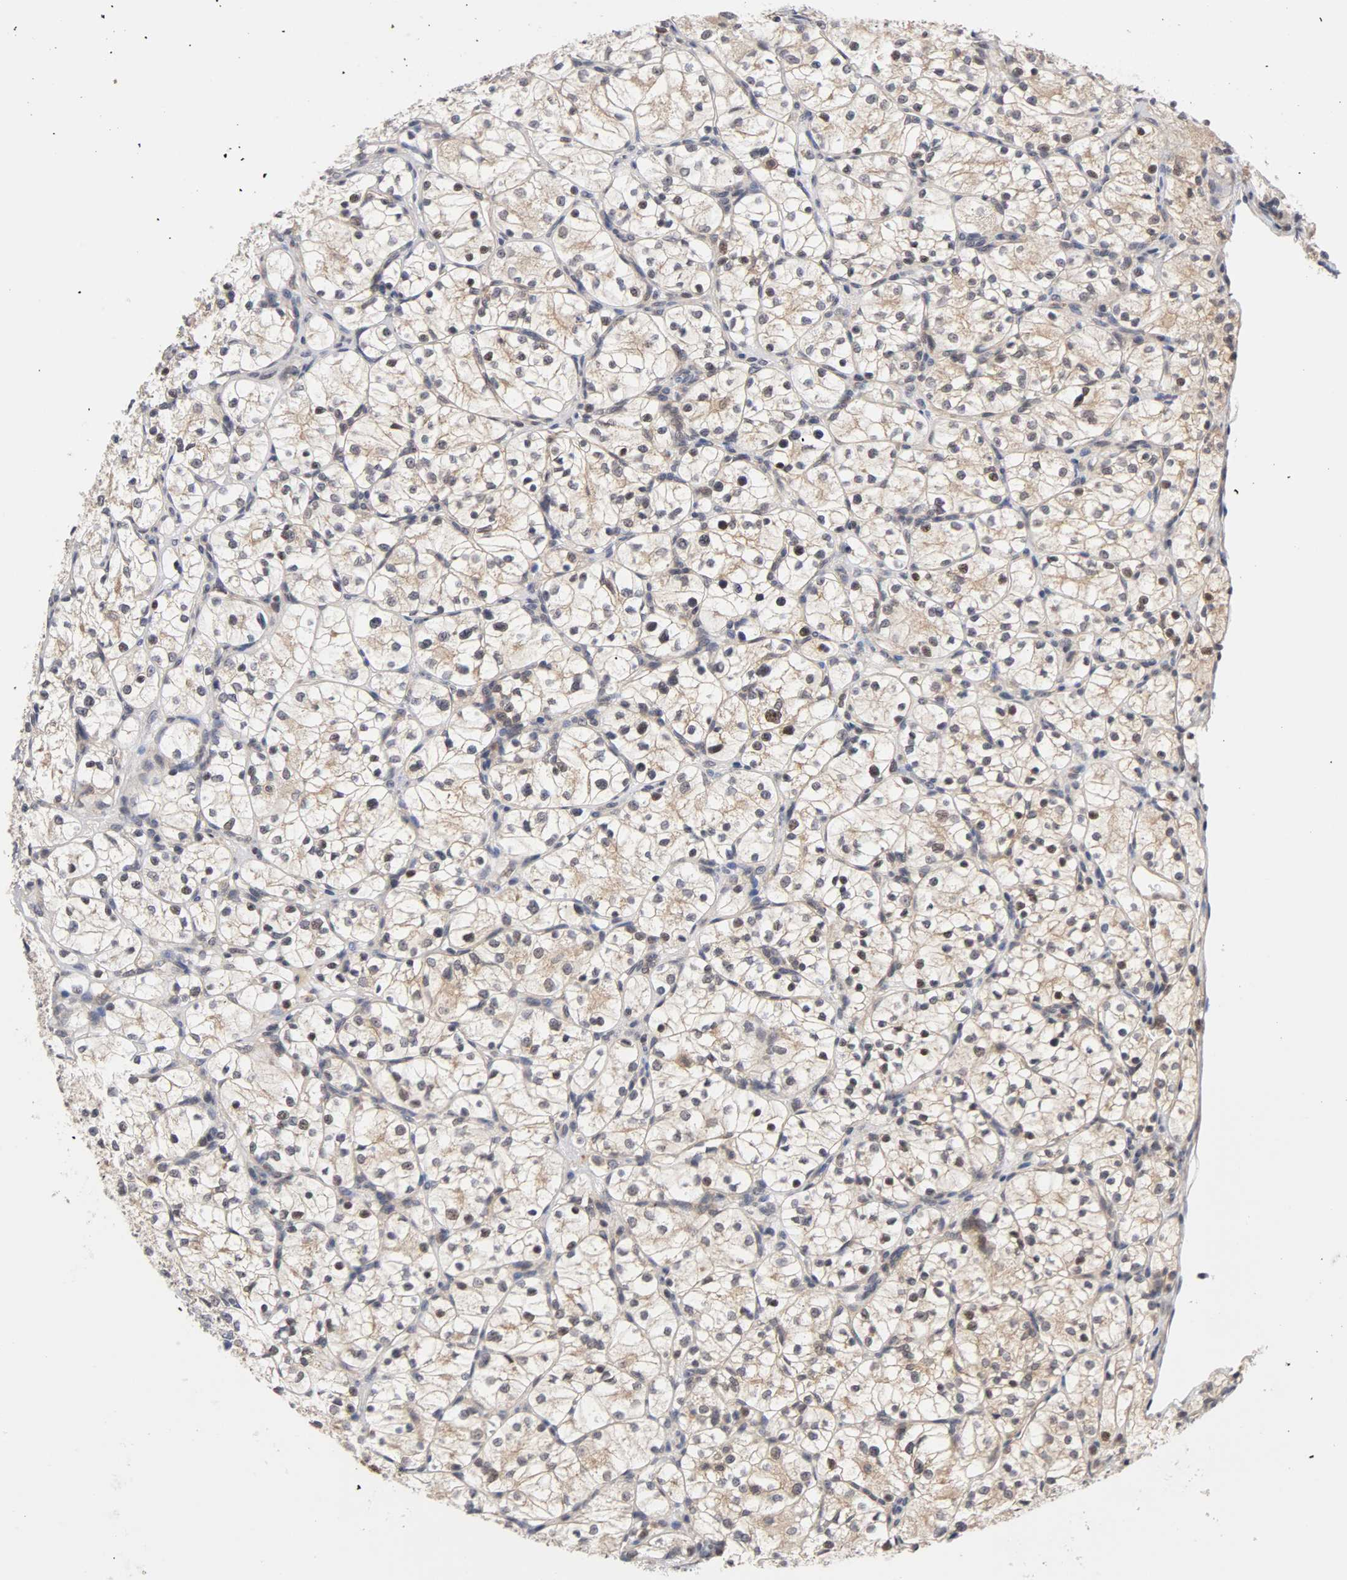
{"staining": {"intensity": "moderate", "quantity": "25%-75%", "location": "cytoplasmic/membranous,nuclear"}, "tissue": "renal cancer", "cell_type": "Tumor cells", "image_type": "cancer", "snomed": [{"axis": "morphology", "description": "Adenocarcinoma, NOS"}, {"axis": "topography", "description": "Kidney"}], "caption": "Immunohistochemistry (IHC) (DAB (3,3'-diaminobenzidine)) staining of human renal cancer (adenocarcinoma) shows moderate cytoplasmic/membranous and nuclear protein expression in approximately 25%-75% of tumor cells.", "gene": "UBE2M", "patient": {"sex": "female", "age": 60}}